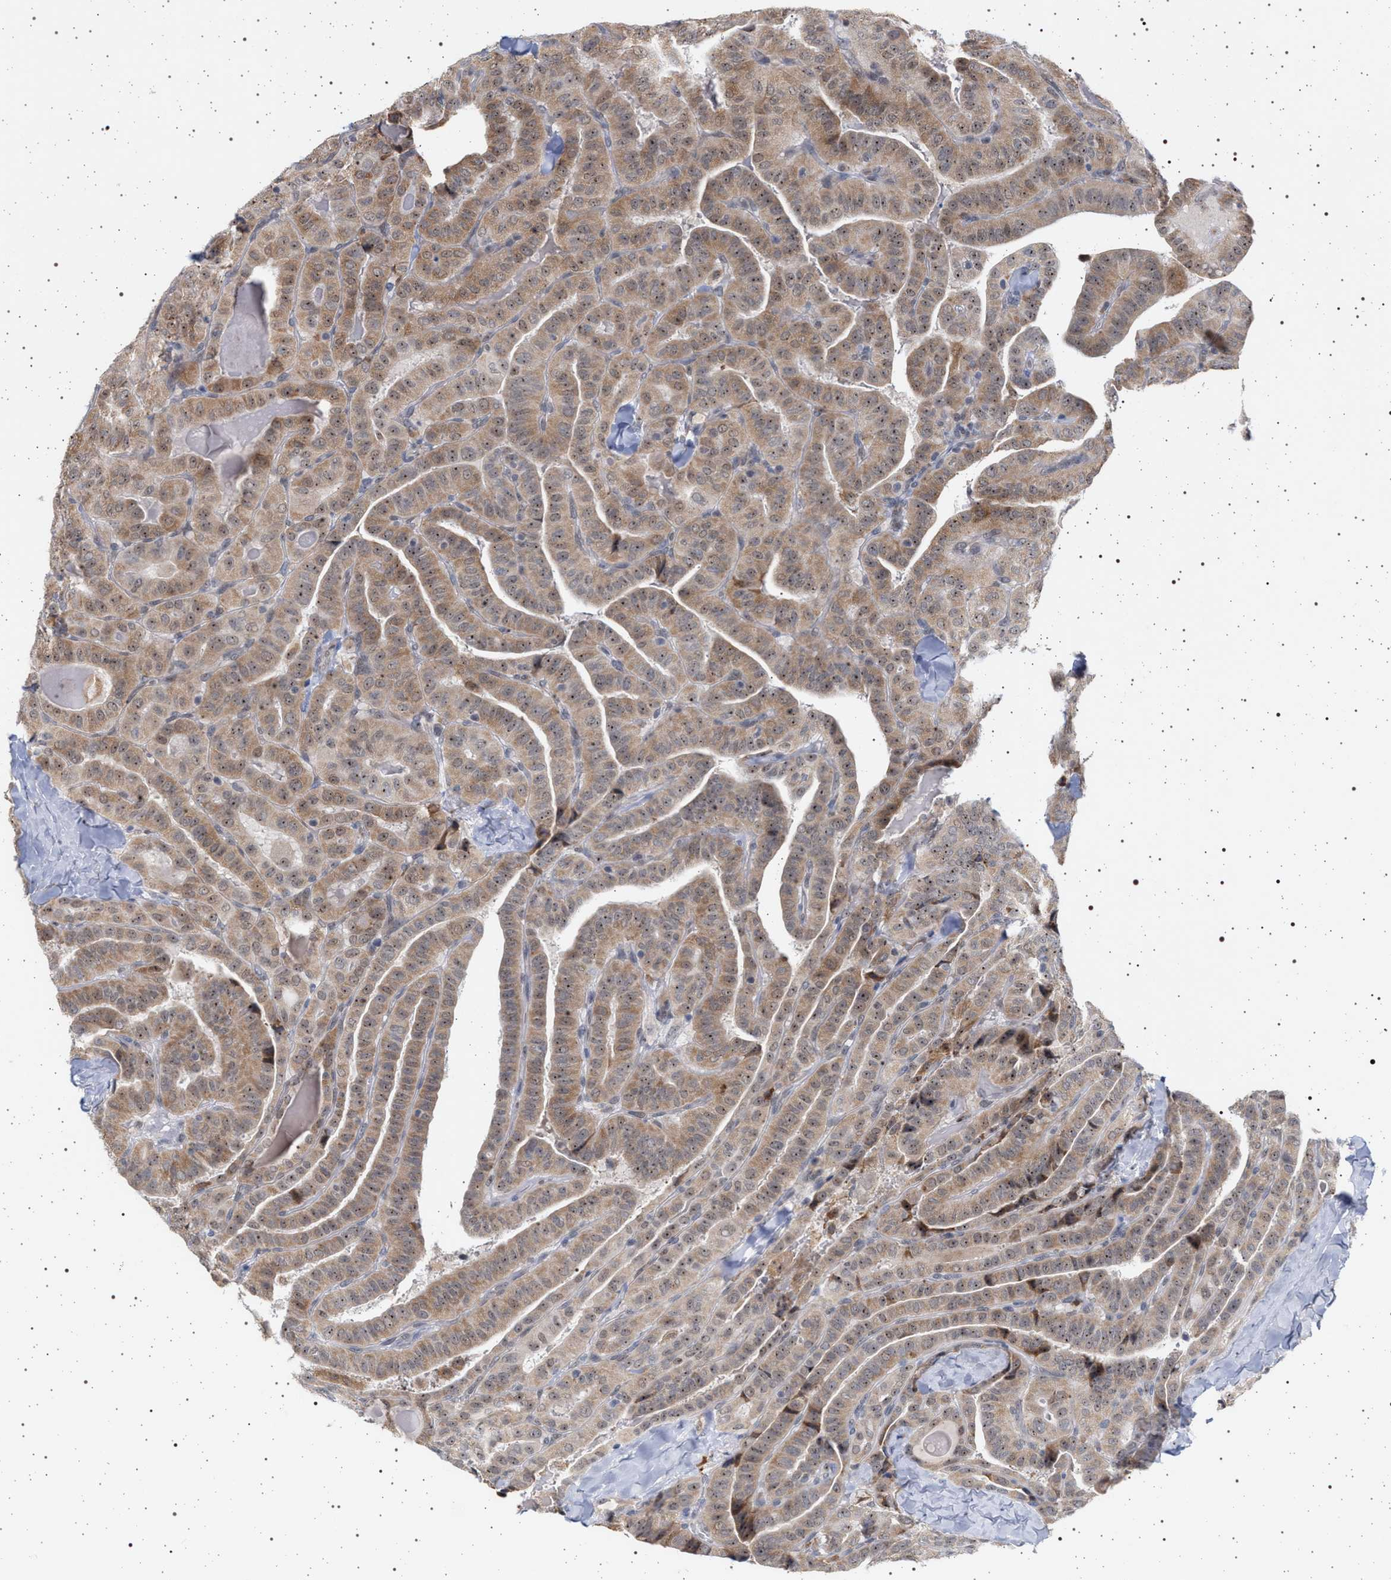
{"staining": {"intensity": "moderate", "quantity": ">75%", "location": "cytoplasmic/membranous,nuclear"}, "tissue": "thyroid cancer", "cell_type": "Tumor cells", "image_type": "cancer", "snomed": [{"axis": "morphology", "description": "Papillary adenocarcinoma, NOS"}, {"axis": "topography", "description": "Thyroid gland"}], "caption": "Immunohistochemical staining of thyroid papillary adenocarcinoma exhibits medium levels of moderate cytoplasmic/membranous and nuclear protein positivity in about >75% of tumor cells. The protein of interest is shown in brown color, while the nuclei are stained blue.", "gene": "ELAC2", "patient": {"sex": "male", "age": 77}}